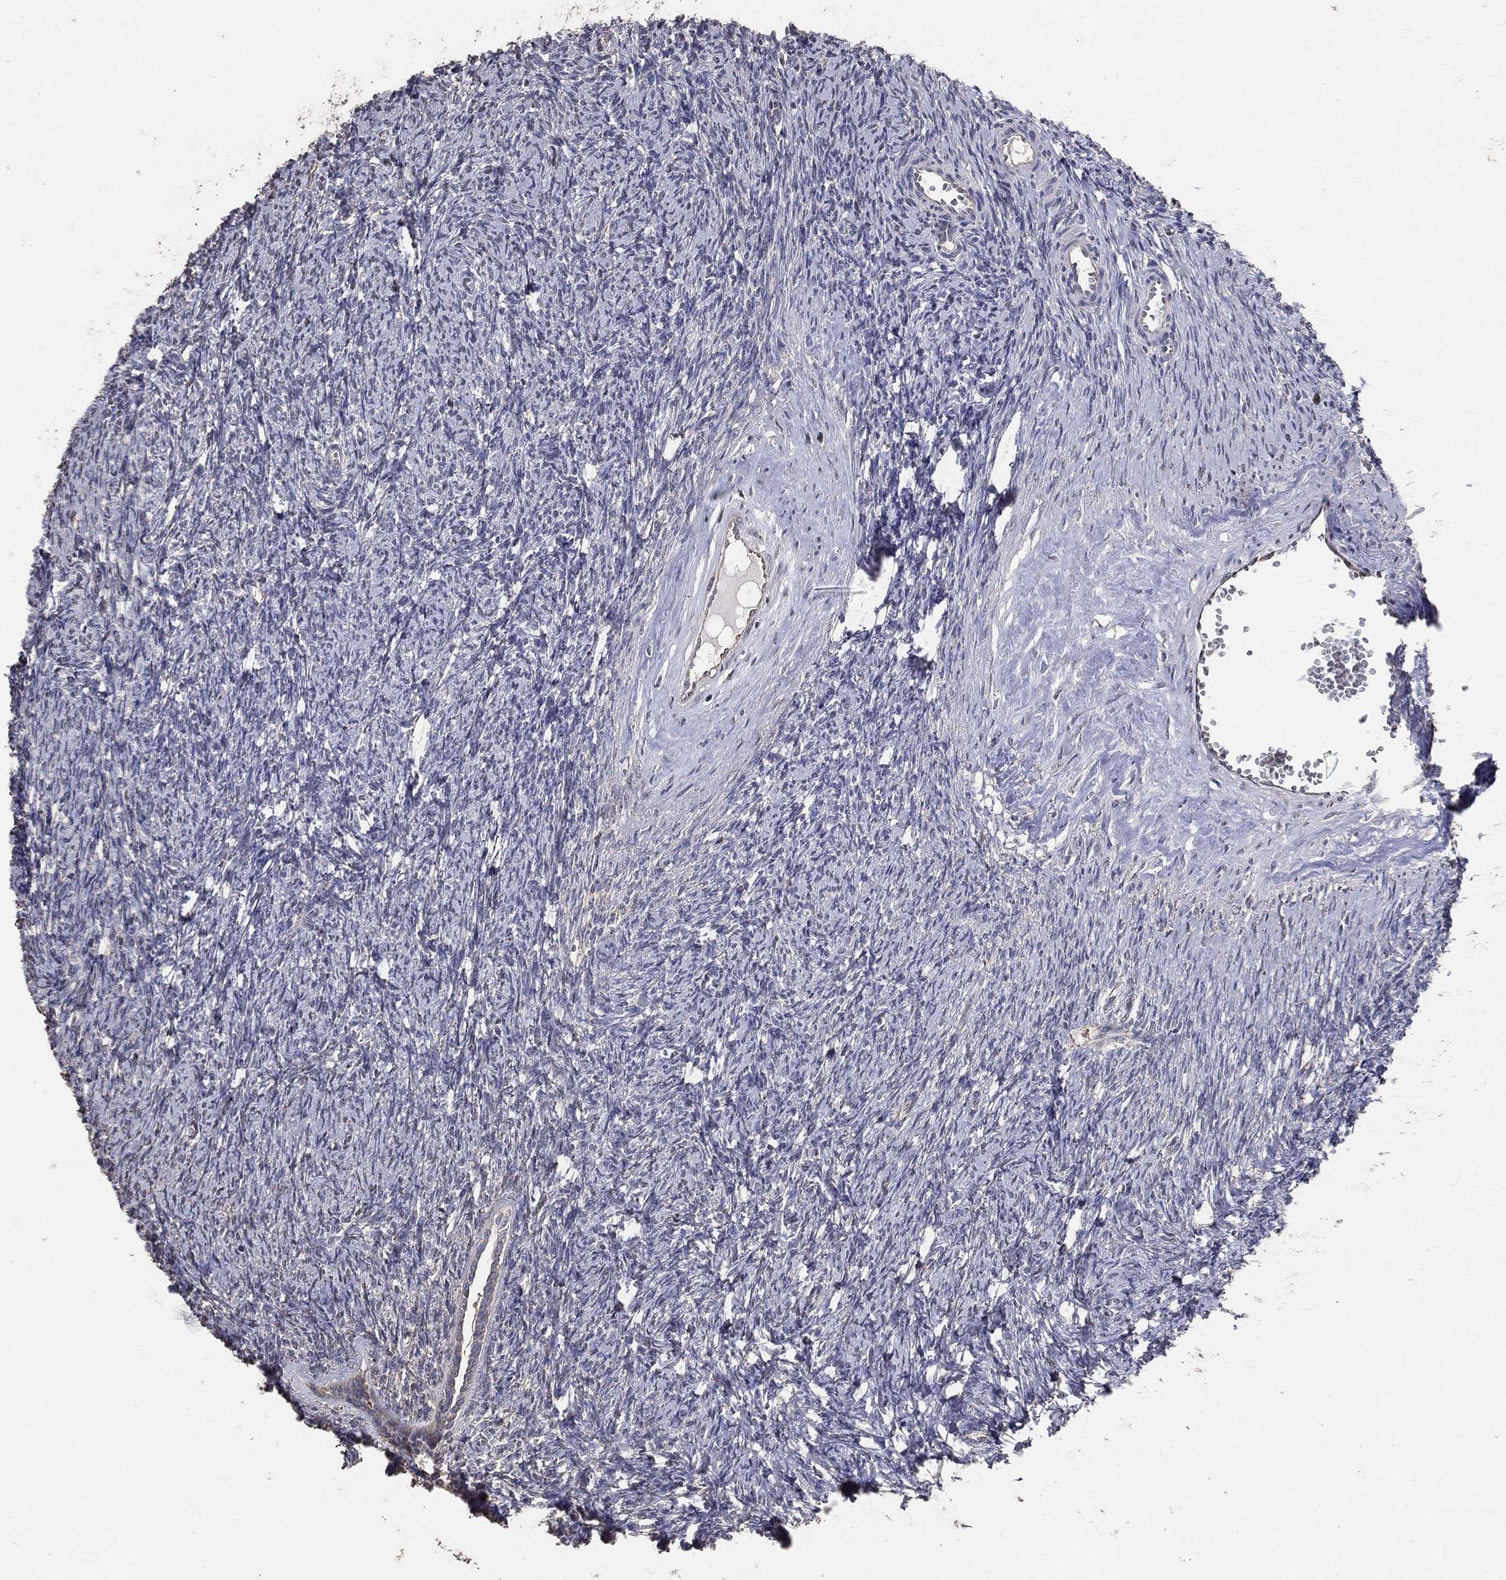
{"staining": {"intensity": "negative", "quantity": "none", "location": "none"}, "tissue": "ovary", "cell_type": "Follicle cells", "image_type": "normal", "snomed": [{"axis": "morphology", "description": "Normal tissue, NOS"}, {"axis": "topography", "description": "Fallopian tube"}, {"axis": "topography", "description": "Ovary"}], "caption": "Immunohistochemistry image of unremarkable ovary: human ovary stained with DAB (3,3'-diaminobenzidine) reveals no significant protein expression in follicle cells. Nuclei are stained in blue.", "gene": "LY6K", "patient": {"sex": "female", "age": 33}}